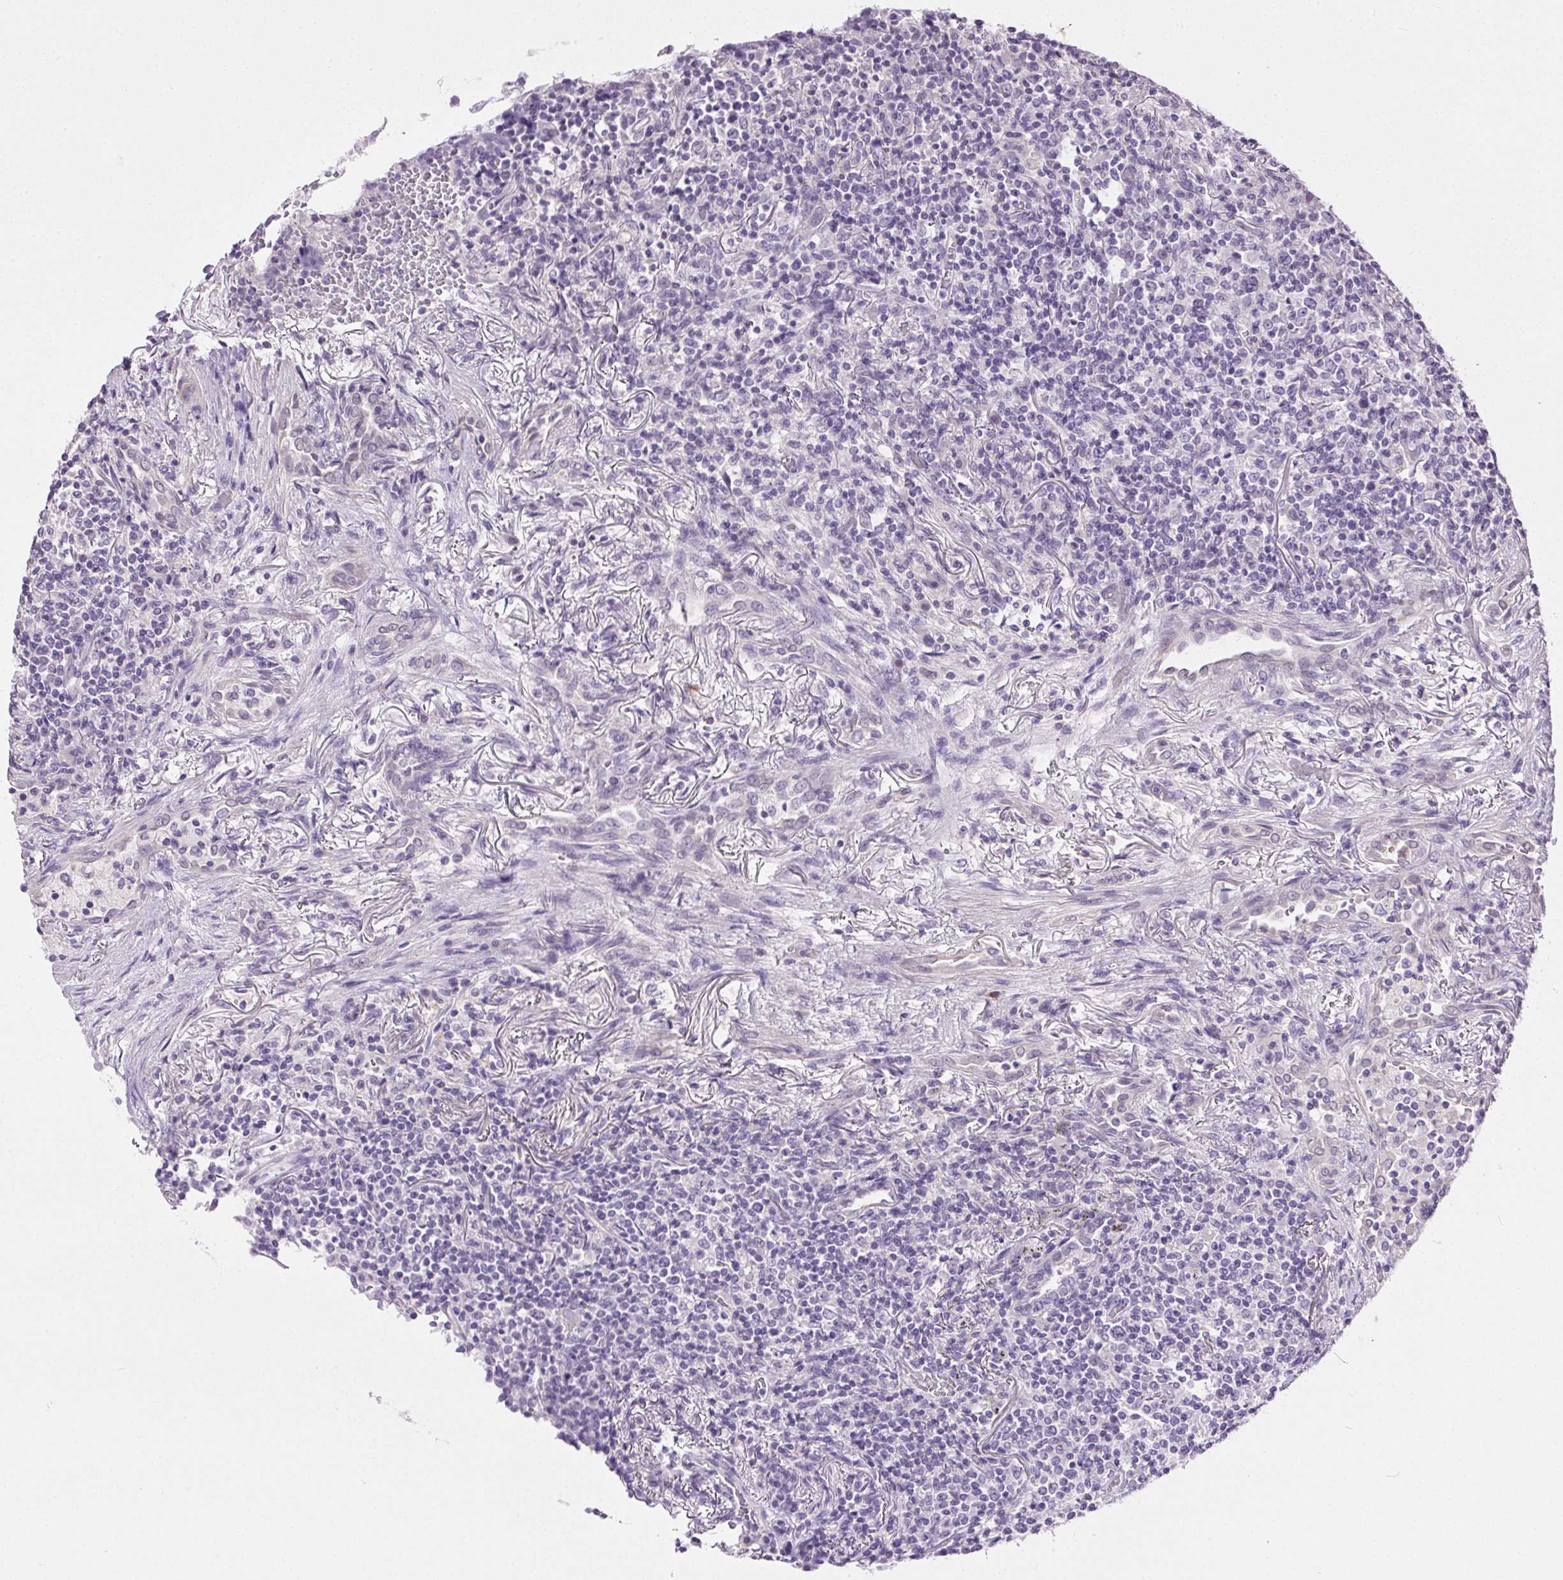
{"staining": {"intensity": "negative", "quantity": "none", "location": "none"}, "tissue": "lymphoma", "cell_type": "Tumor cells", "image_type": "cancer", "snomed": [{"axis": "morphology", "description": "Malignant lymphoma, non-Hodgkin's type, High grade"}, {"axis": "topography", "description": "Lung"}], "caption": "The photomicrograph exhibits no staining of tumor cells in lymphoma.", "gene": "SYCE2", "patient": {"sex": "male", "age": 79}}